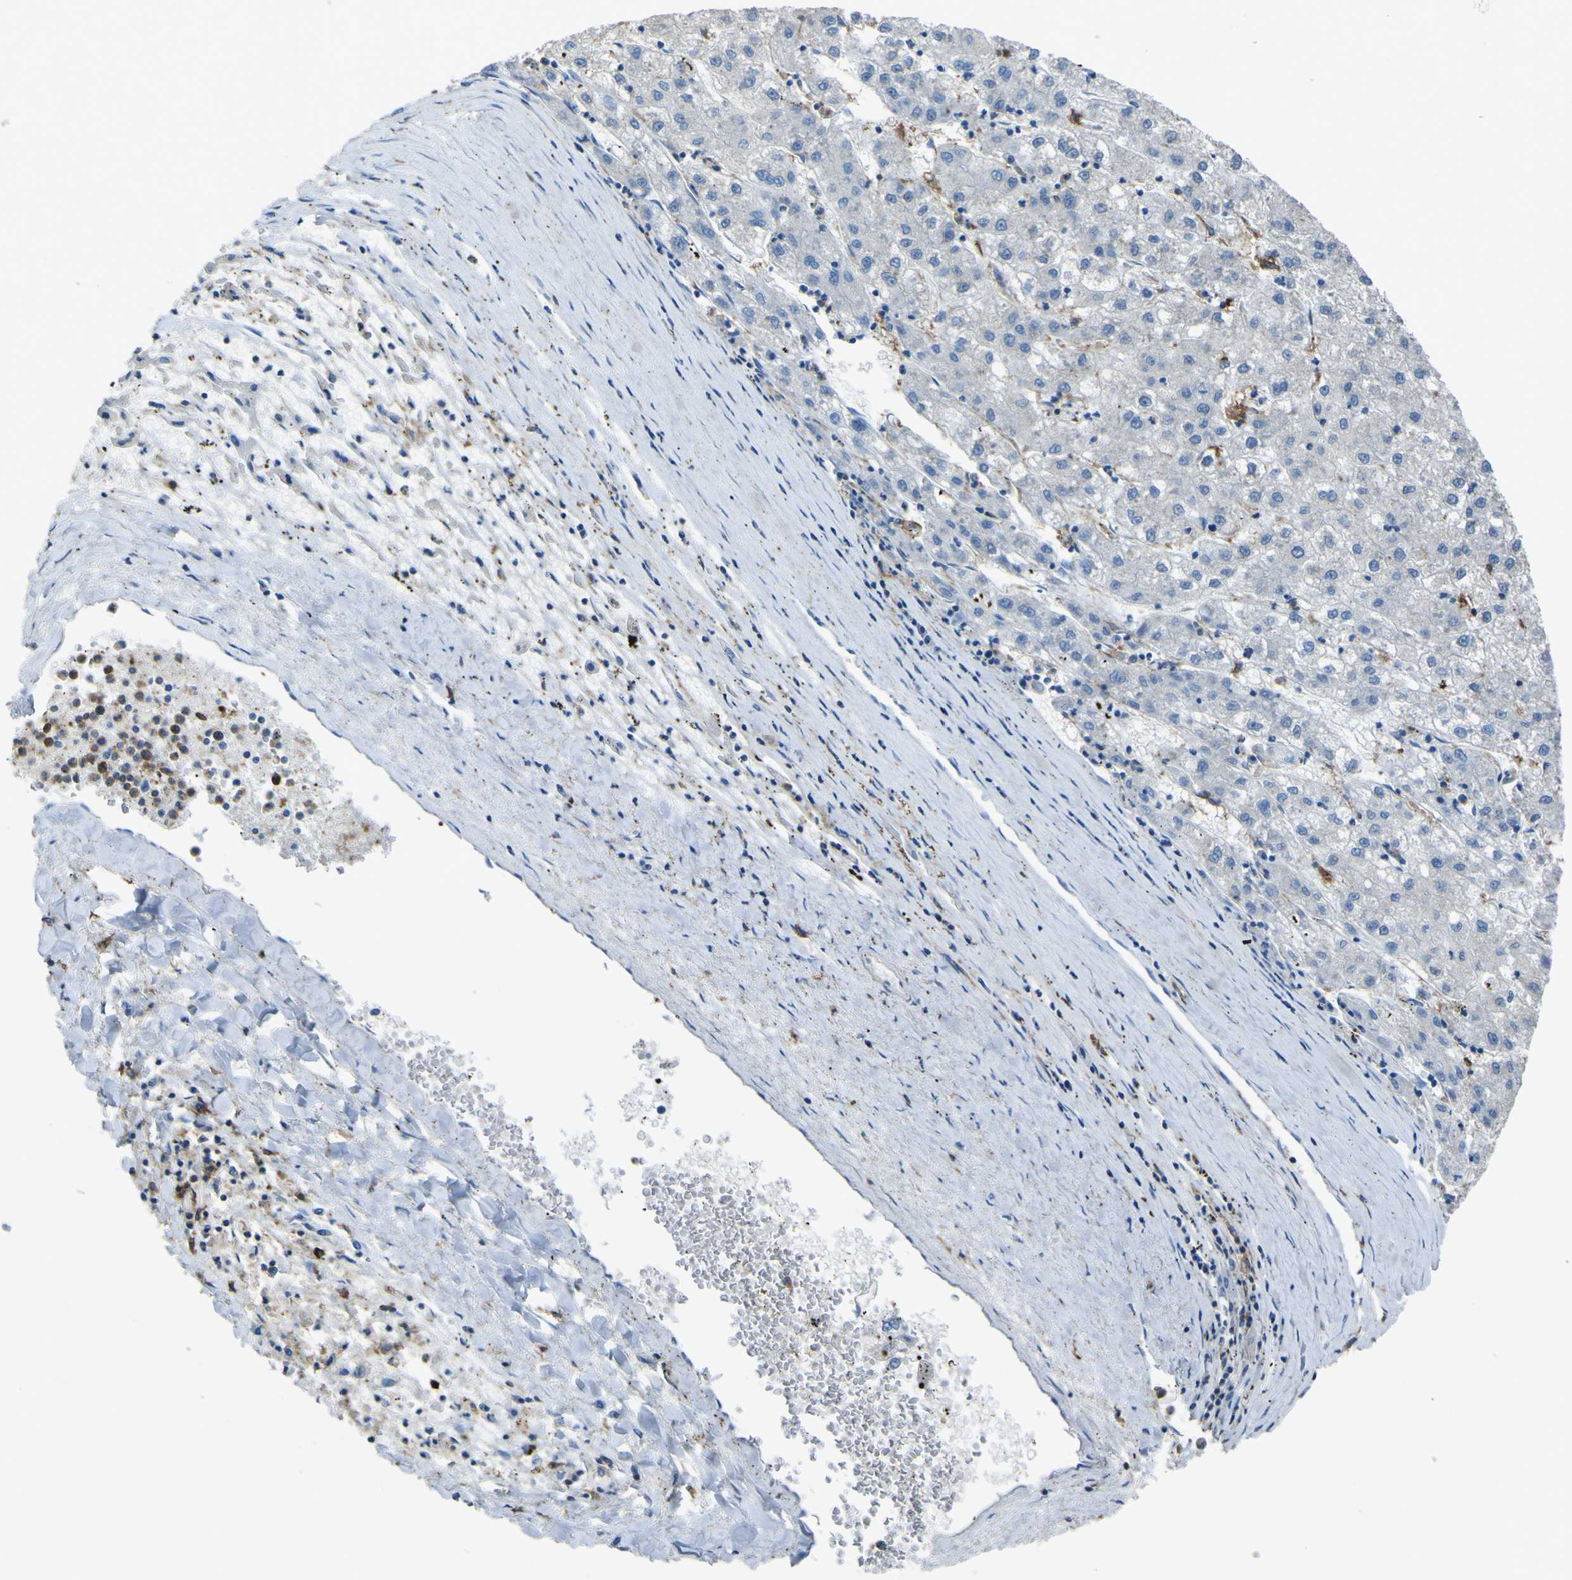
{"staining": {"intensity": "negative", "quantity": "none", "location": "none"}, "tissue": "liver cancer", "cell_type": "Tumor cells", "image_type": "cancer", "snomed": [{"axis": "morphology", "description": "Carcinoma, Hepatocellular, NOS"}, {"axis": "topography", "description": "Liver"}], "caption": "Immunohistochemical staining of liver cancer (hepatocellular carcinoma) displays no significant expression in tumor cells.", "gene": "LAIR1", "patient": {"sex": "male", "age": 72}}